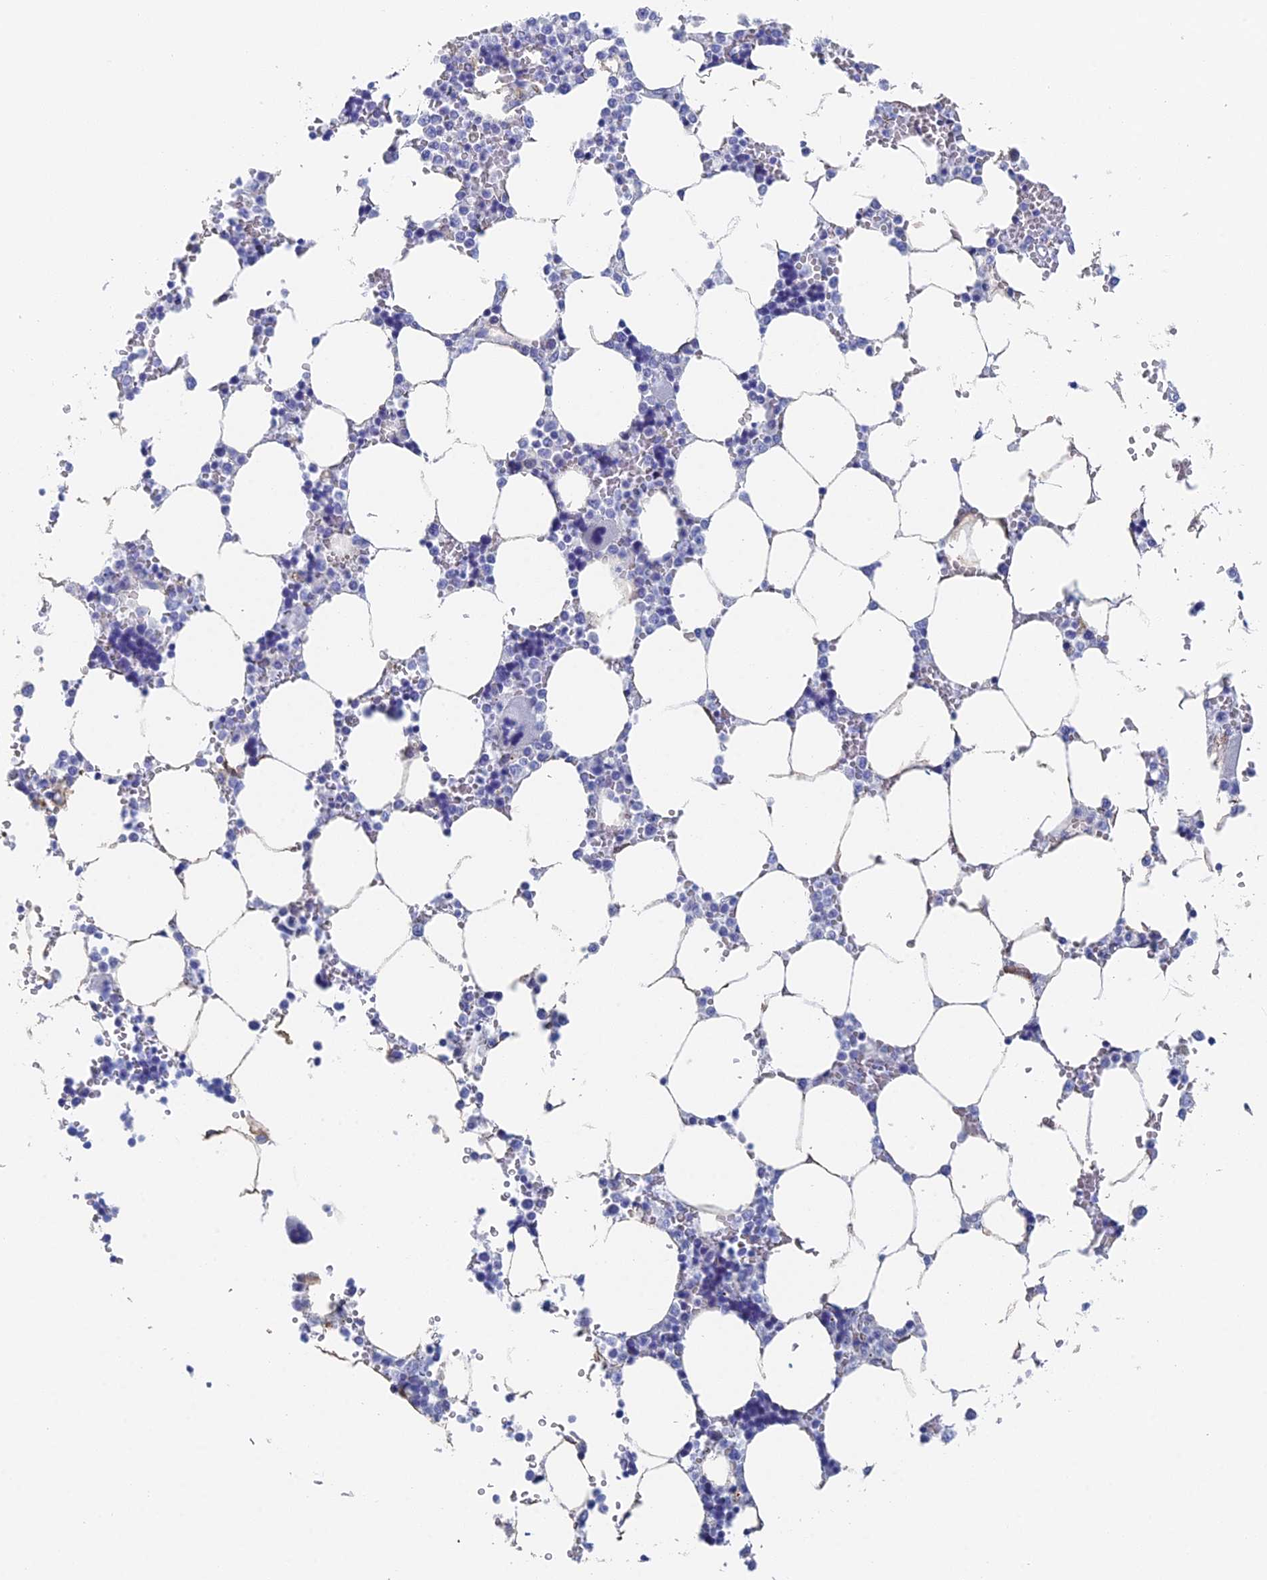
{"staining": {"intensity": "negative", "quantity": "none", "location": "none"}, "tissue": "bone marrow", "cell_type": "Hematopoietic cells", "image_type": "normal", "snomed": [{"axis": "morphology", "description": "Normal tissue, NOS"}, {"axis": "topography", "description": "Bone marrow"}], "caption": "Hematopoietic cells are negative for brown protein staining in normal bone marrow. (DAB (3,3'-diaminobenzidine) immunohistochemistry (IHC) visualized using brightfield microscopy, high magnification).", "gene": "KCNK18", "patient": {"sex": "male", "age": 64}}